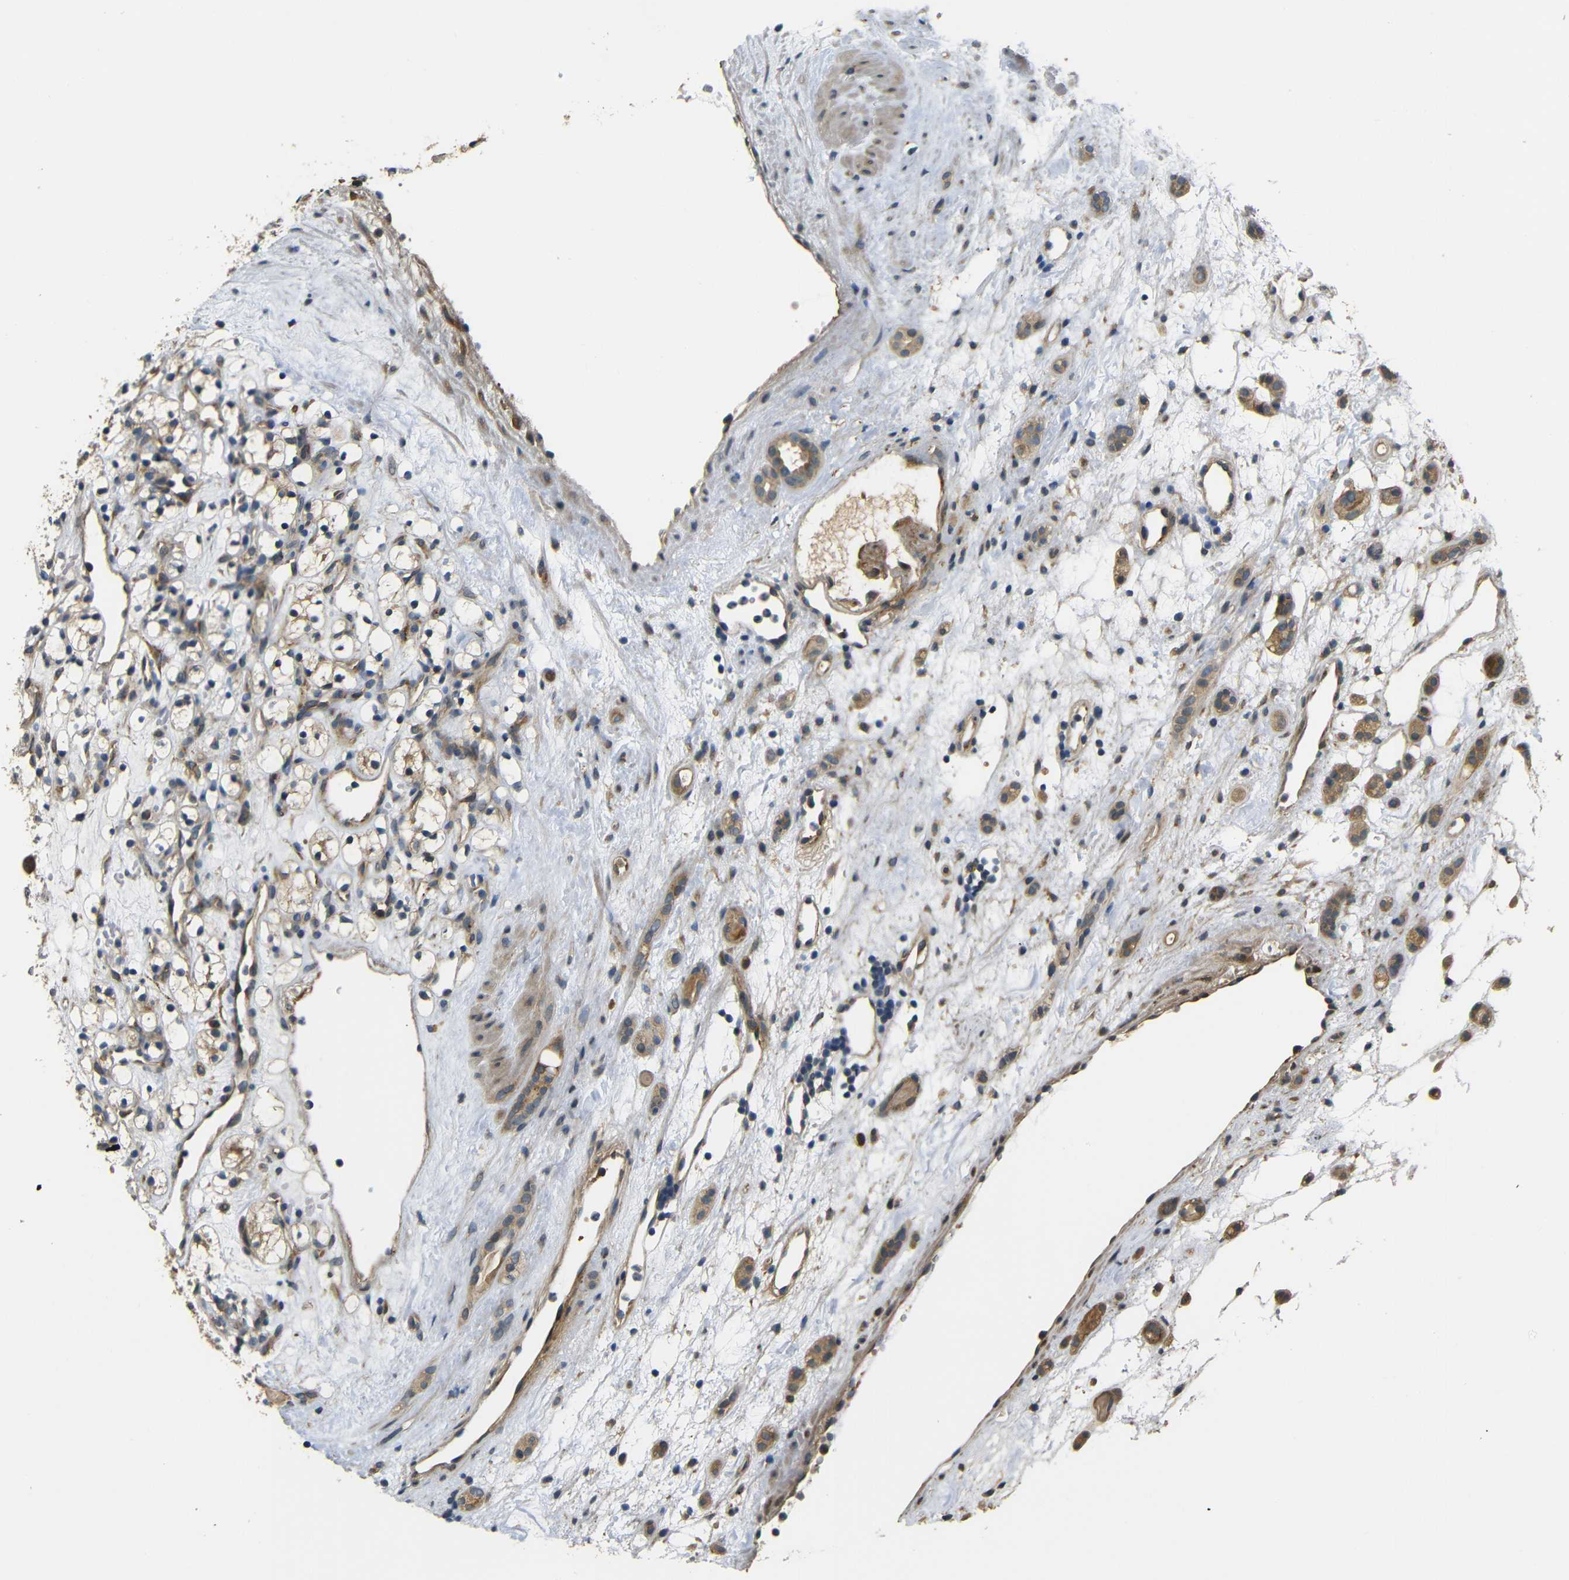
{"staining": {"intensity": "weak", "quantity": ">75%", "location": "cytoplasmic/membranous"}, "tissue": "renal cancer", "cell_type": "Tumor cells", "image_type": "cancer", "snomed": [{"axis": "morphology", "description": "Adenocarcinoma, NOS"}, {"axis": "topography", "description": "Kidney"}], "caption": "High-magnification brightfield microscopy of adenocarcinoma (renal) stained with DAB (brown) and counterstained with hematoxylin (blue). tumor cells exhibit weak cytoplasmic/membranous expression is seen in about>75% of cells.", "gene": "EPHB2", "patient": {"sex": "female", "age": 60}}